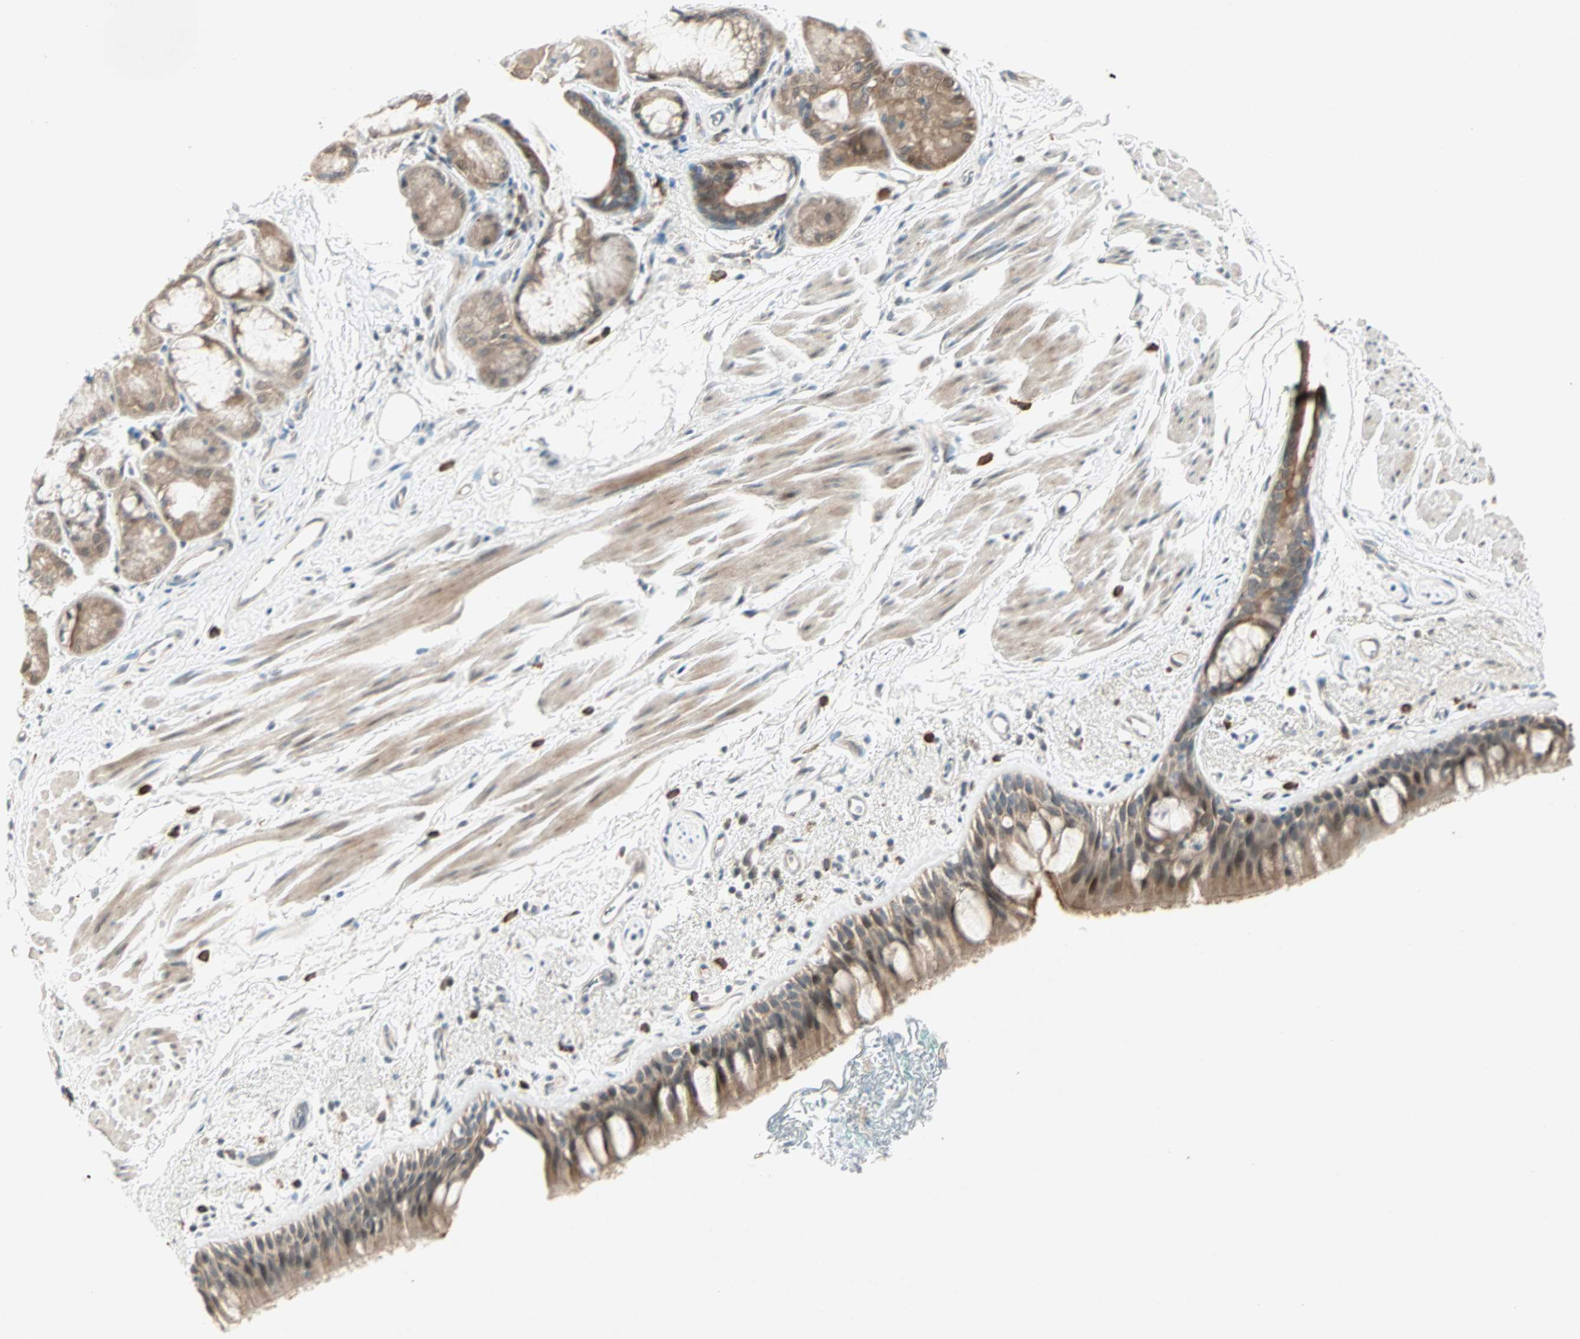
{"staining": {"intensity": "moderate", "quantity": ">75%", "location": "cytoplasmic/membranous,nuclear"}, "tissue": "bronchus", "cell_type": "Respiratory epithelial cells", "image_type": "normal", "snomed": [{"axis": "morphology", "description": "Normal tissue, NOS"}, {"axis": "morphology", "description": "Adenocarcinoma, NOS"}, {"axis": "topography", "description": "Bronchus"}, {"axis": "topography", "description": "Lung"}], "caption": "IHC micrograph of benign bronchus stained for a protein (brown), which displays medium levels of moderate cytoplasmic/membranous,nuclear expression in about >75% of respiratory epithelial cells.", "gene": "RTL6", "patient": {"sex": "female", "age": 54}}